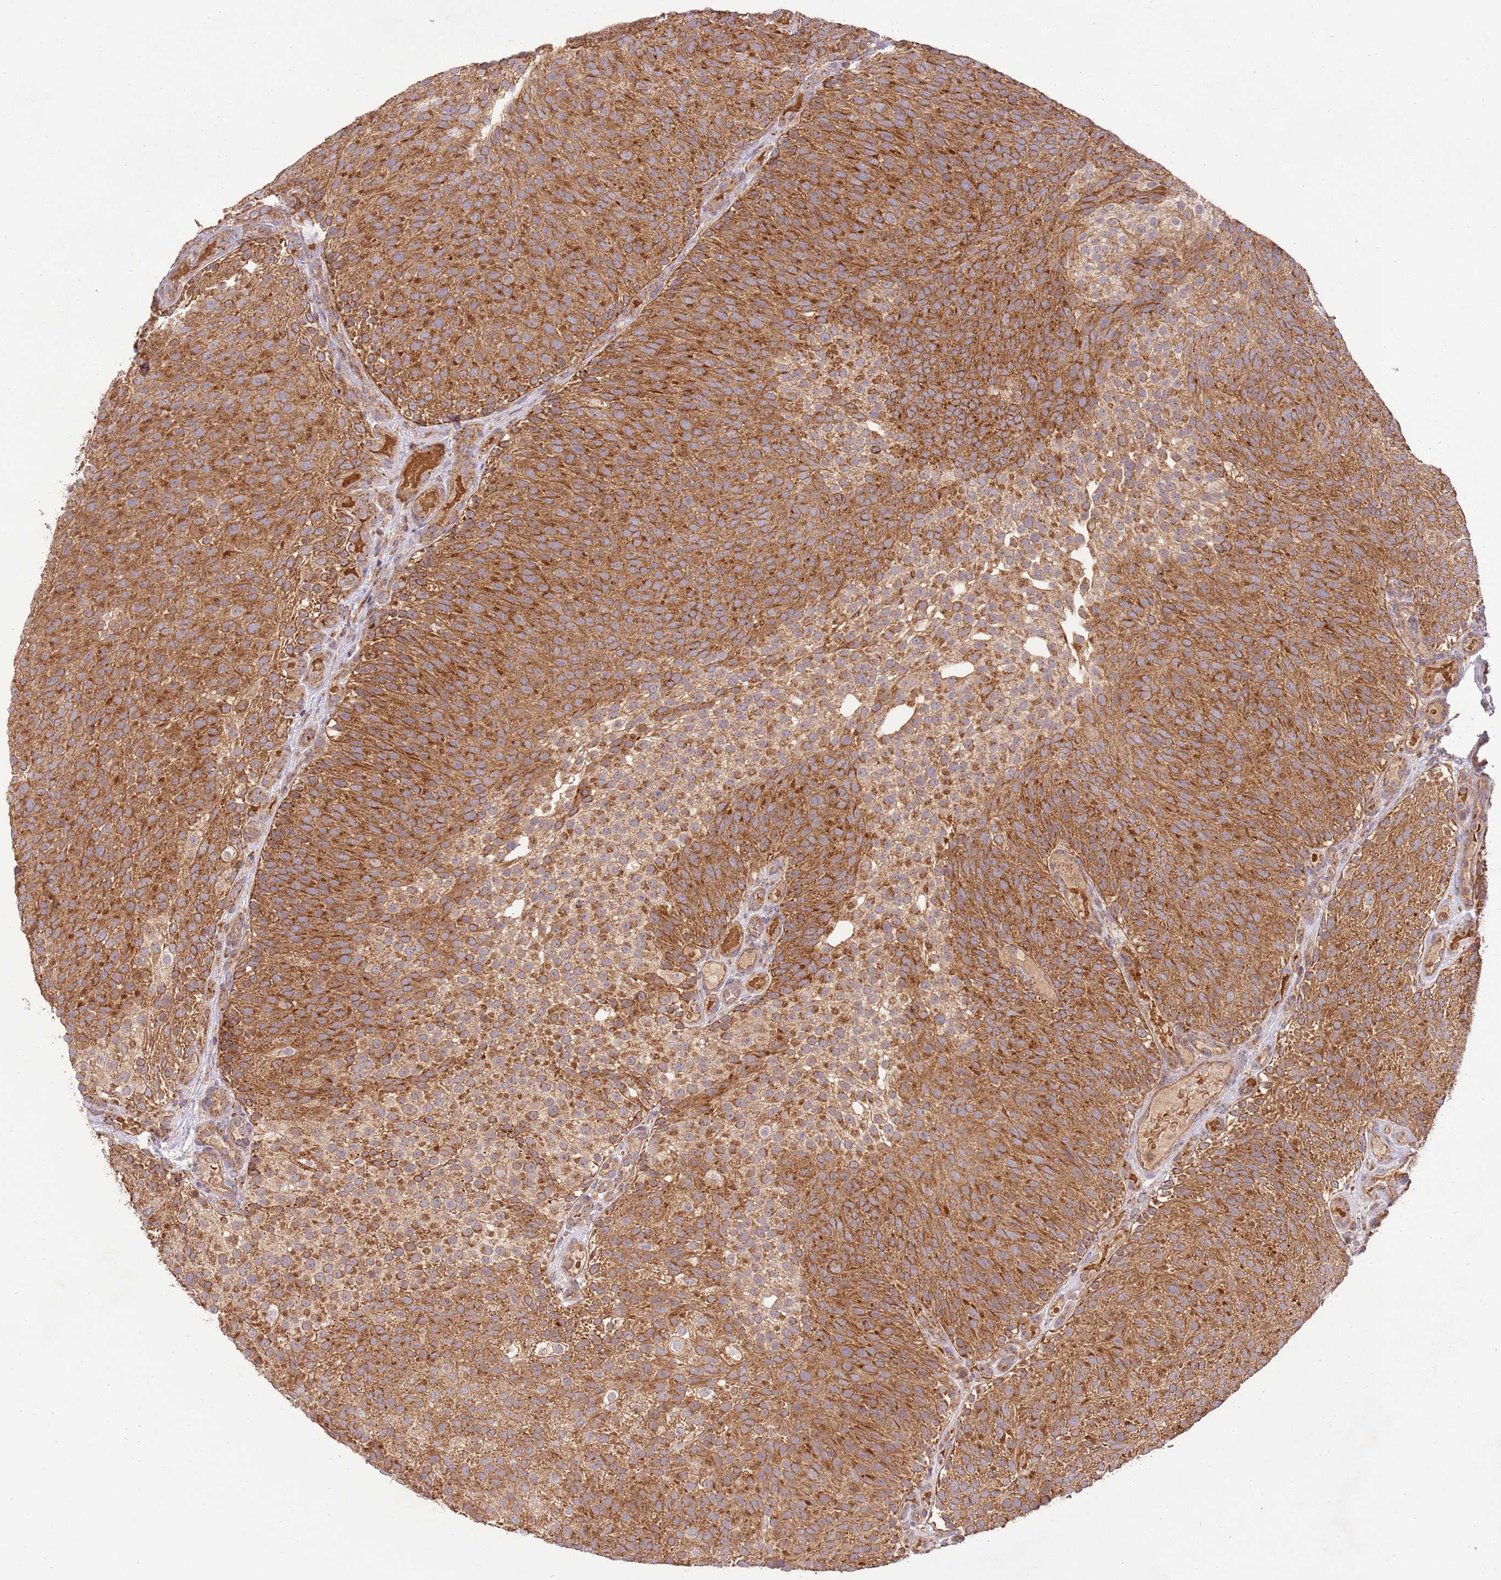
{"staining": {"intensity": "strong", "quantity": ">75%", "location": "cytoplasmic/membranous"}, "tissue": "urothelial cancer", "cell_type": "Tumor cells", "image_type": "cancer", "snomed": [{"axis": "morphology", "description": "Urothelial carcinoma, Low grade"}, {"axis": "topography", "description": "Urinary bladder"}], "caption": "Urothelial carcinoma (low-grade) stained with a brown dye demonstrates strong cytoplasmic/membranous positive expression in about >75% of tumor cells.", "gene": "SPATA2L", "patient": {"sex": "male", "age": 78}}